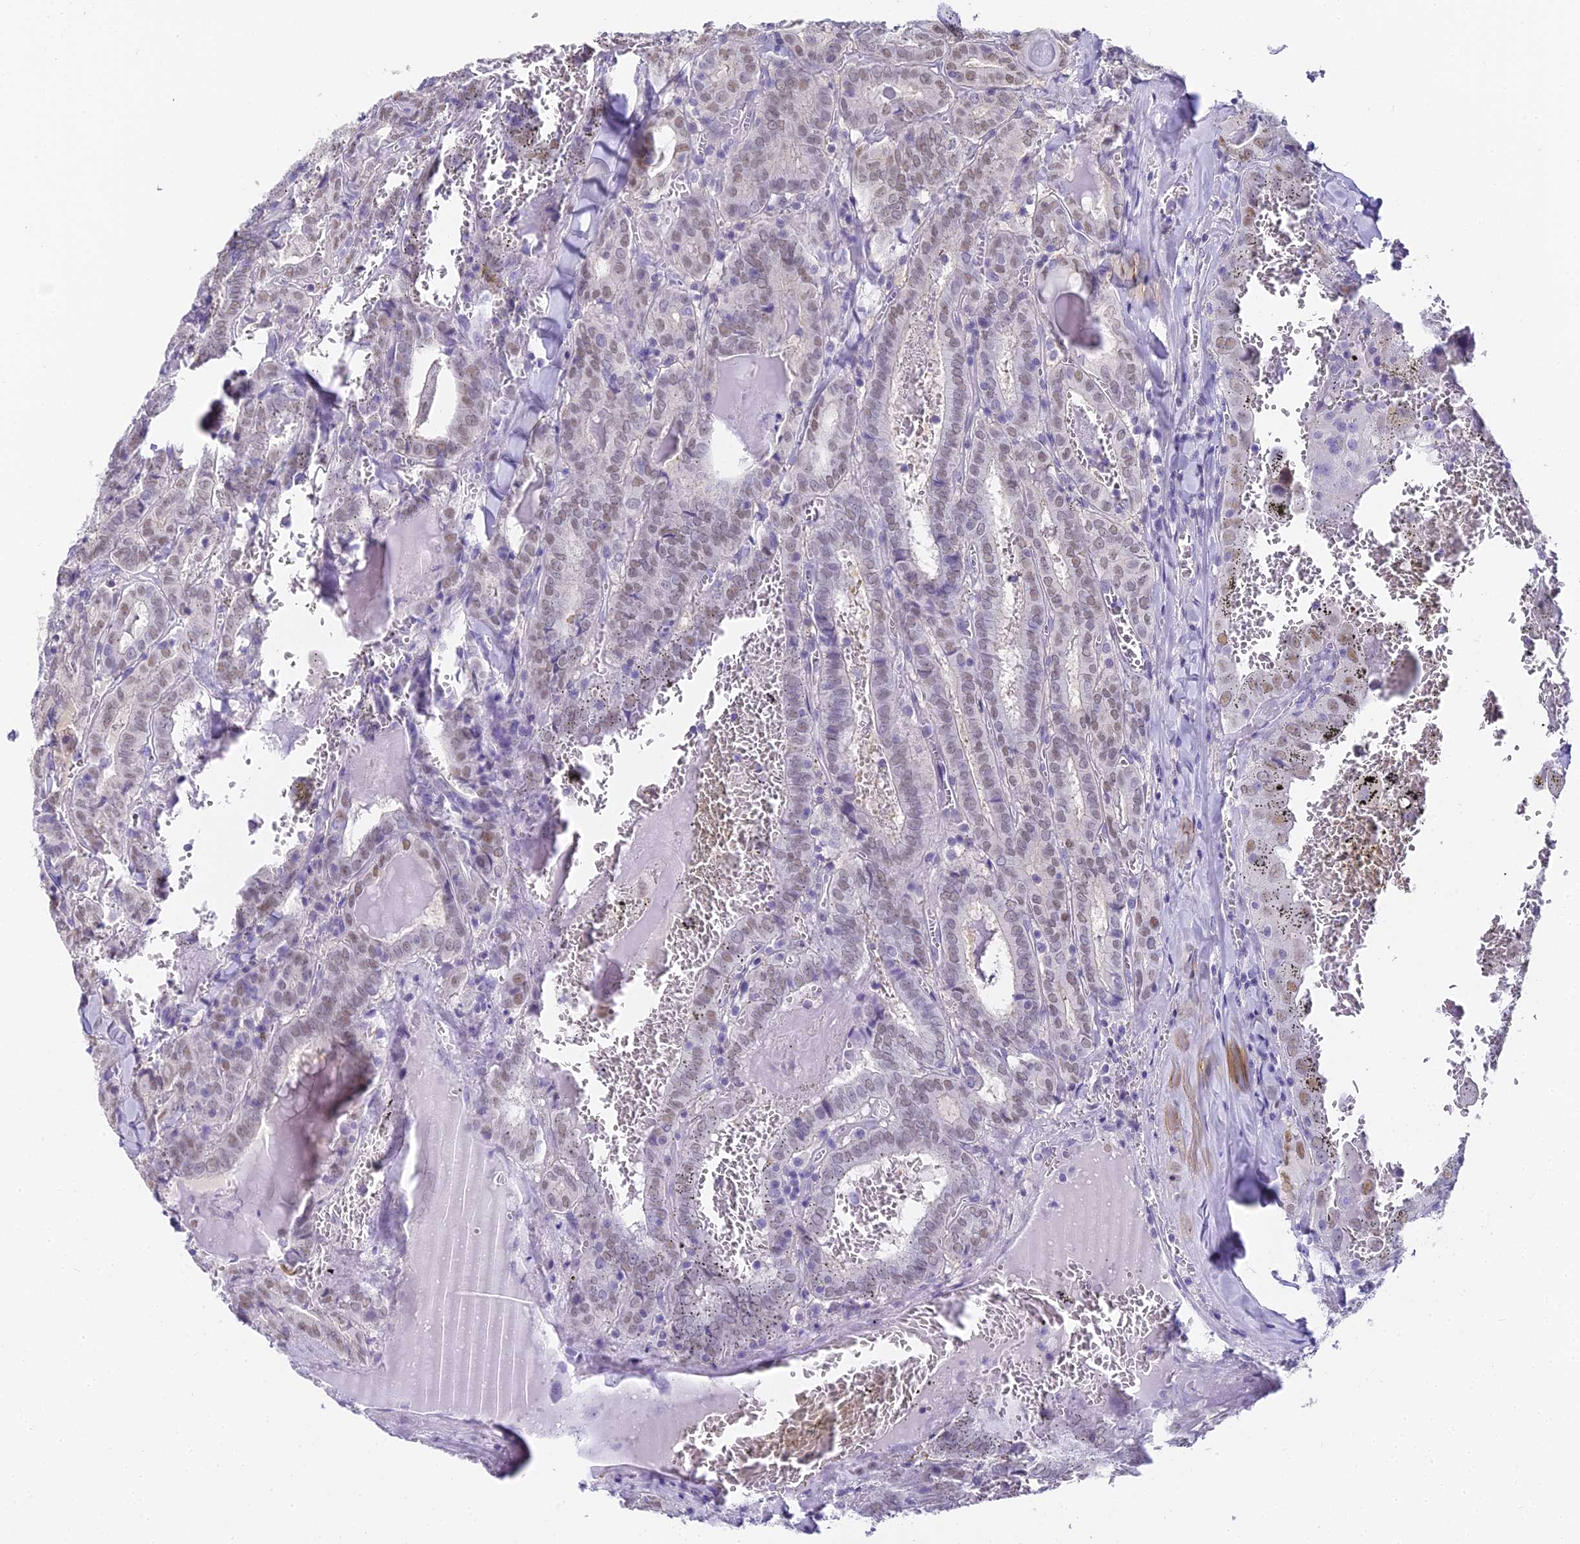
{"staining": {"intensity": "weak", "quantity": "25%-75%", "location": "nuclear"}, "tissue": "thyroid cancer", "cell_type": "Tumor cells", "image_type": "cancer", "snomed": [{"axis": "morphology", "description": "Papillary adenocarcinoma, NOS"}, {"axis": "topography", "description": "Thyroid gland"}], "caption": "A histopathology image of thyroid cancer (papillary adenocarcinoma) stained for a protein shows weak nuclear brown staining in tumor cells.", "gene": "ABHD14A-ACY1", "patient": {"sex": "female", "age": 72}}